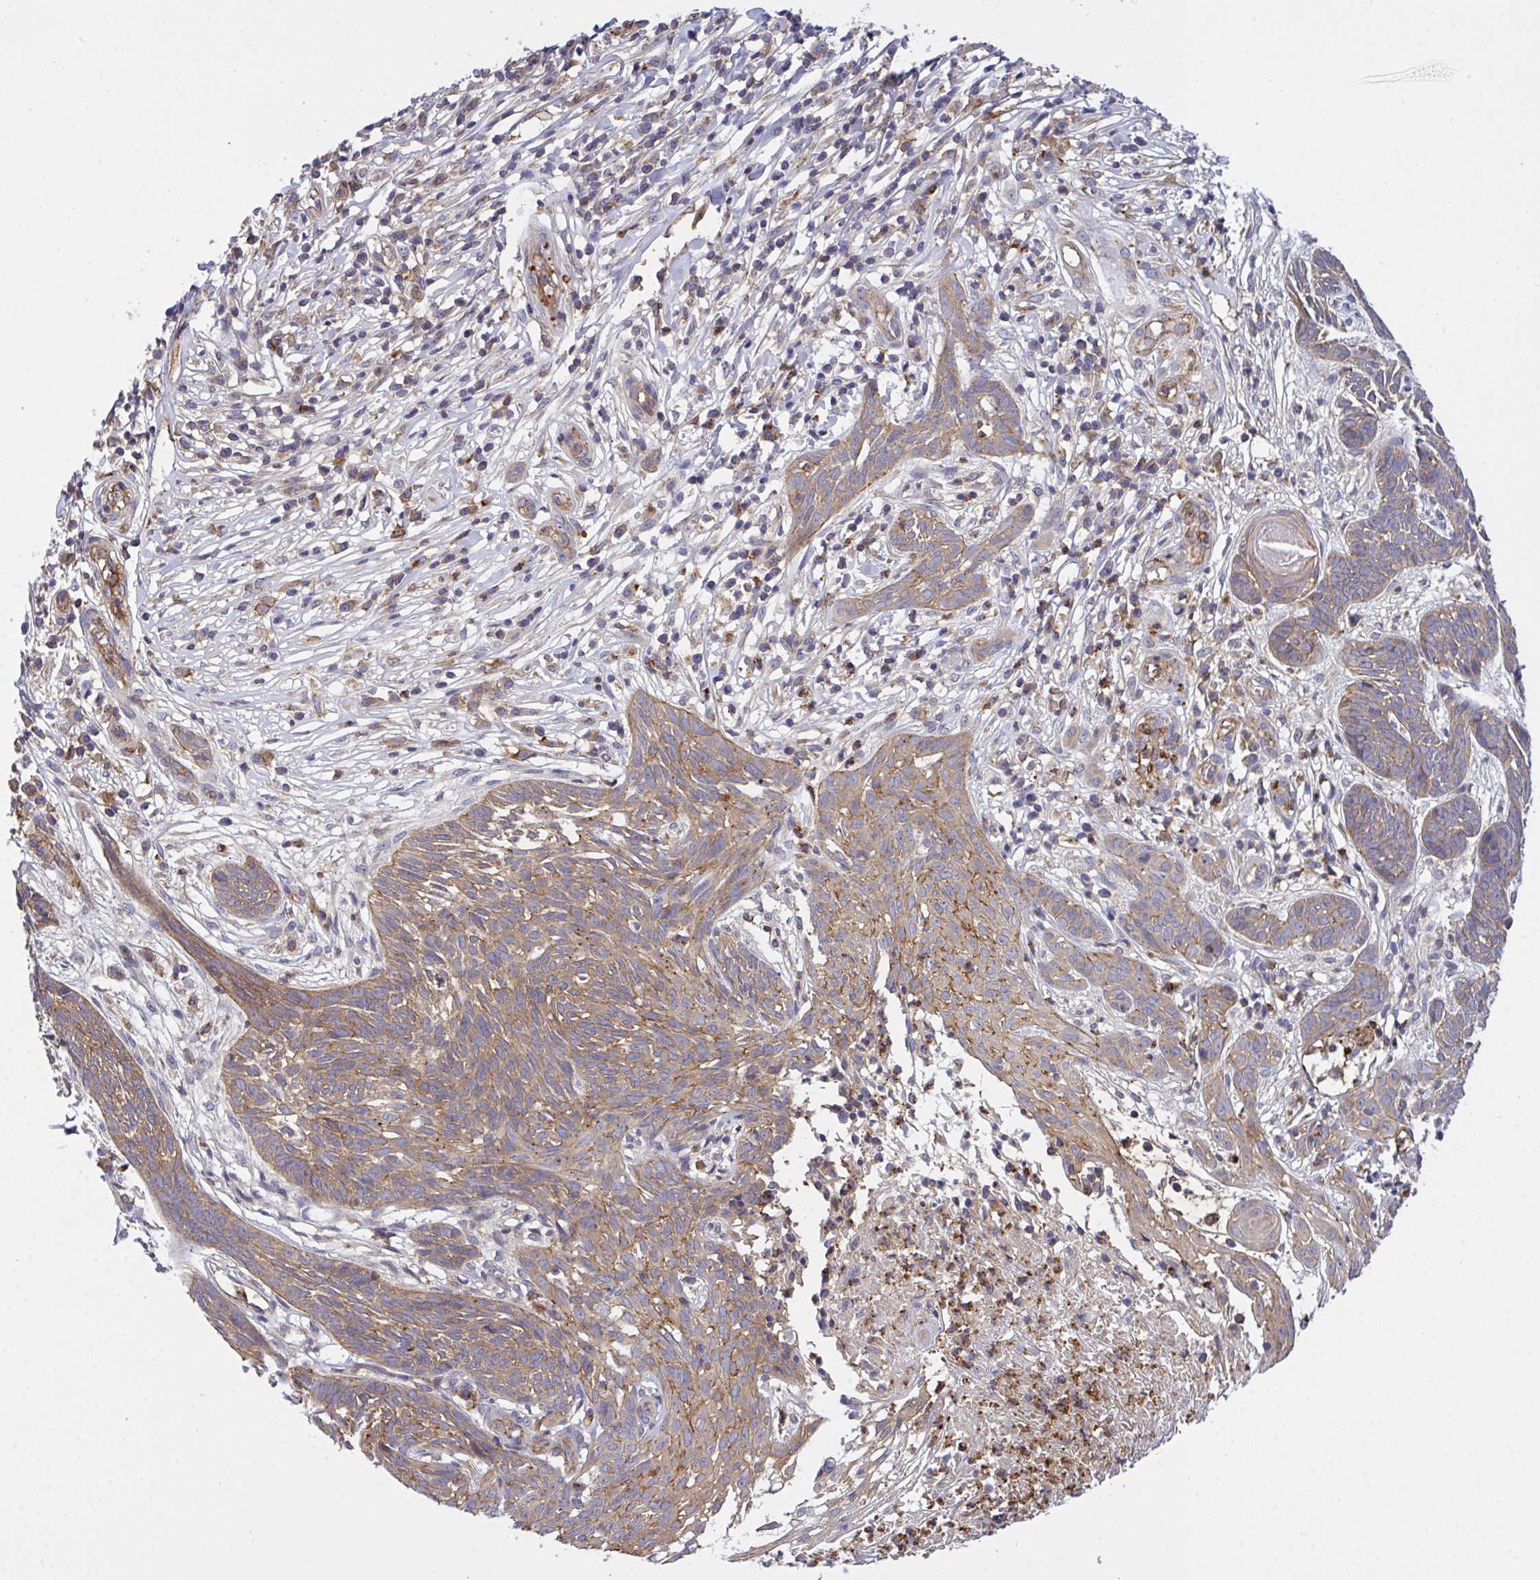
{"staining": {"intensity": "moderate", "quantity": ">75%", "location": "cytoplasmic/membranous"}, "tissue": "skin cancer", "cell_type": "Tumor cells", "image_type": "cancer", "snomed": [{"axis": "morphology", "description": "Basal cell carcinoma"}, {"axis": "topography", "description": "Skin"}, {"axis": "topography", "description": "Skin, foot"}], "caption": "Protein staining of skin cancer (basal cell carcinoma) tissue reveals moderate cytoplasmic/membranous staining in about >75% of tumor cells.", "gene": "C4orf36", "patient": {"sex": "female", "age": 86}}